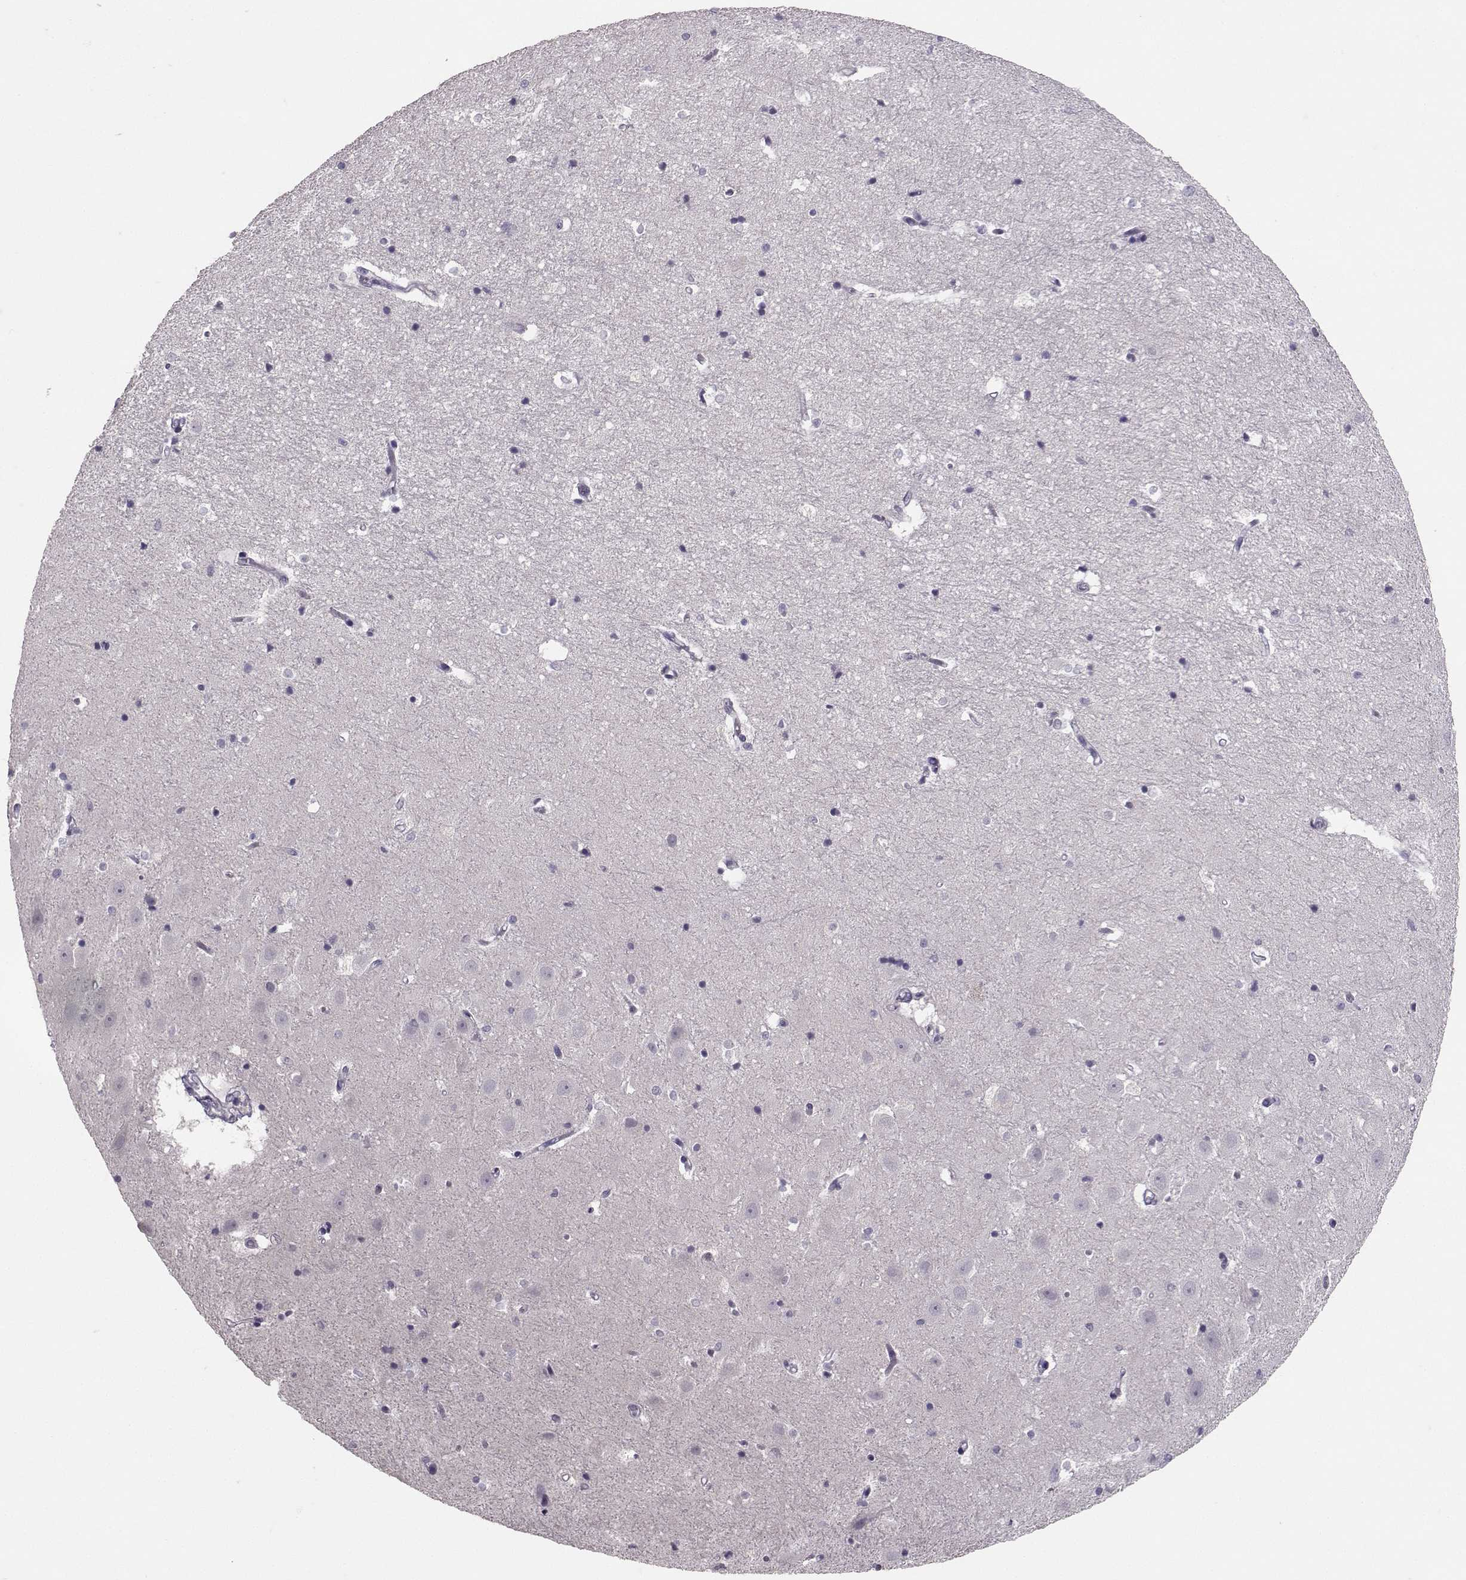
{"staining": {"intensity": "negative", "quantity": "none", "location": "none"}, "tissue": "hippocampus", "cell_type": "Glial cells", "image_type": "normal", "snomed": [{"axis": "morphology", "description": "Normal tissue, NOS"}, {"axis": "topography", "description": "Hippocampus"}], "caption": "There is no significant expression in glial cells of hippocampus. The staining was performed using DAB to visualize the protein expression in brown, while the nuclei were stained in blue with hematoxylin (Magnification: 20x).", "gene": "PKP2", "patient": {"sex": "male", "age": 44}}